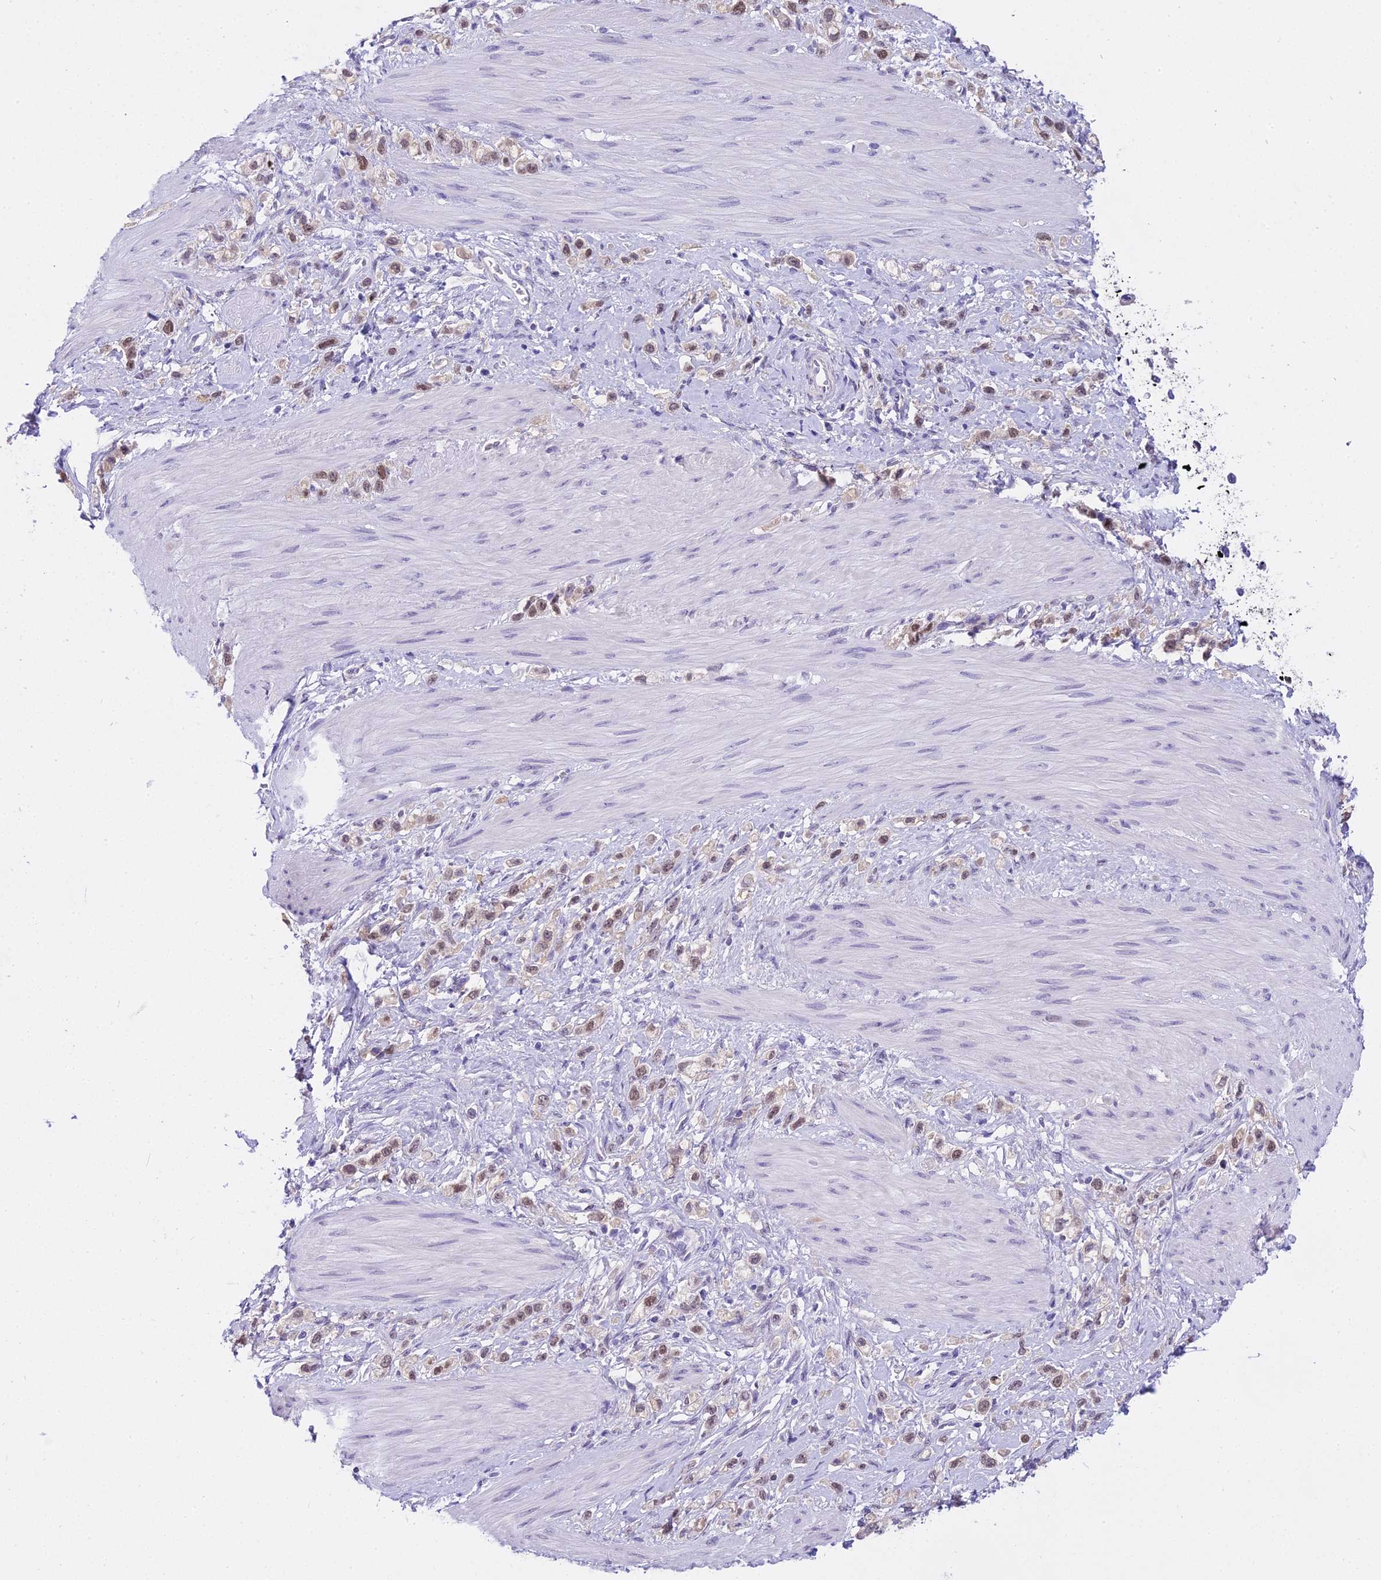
{"staining": {"intensity": "moderate", "quantity": ">75%", "location": "nuclear"}, "tissue": "stomach cancer", "cell_type": "Tumor cells", "image_type": "cancer", "snomed": [{"axis": "morphology", "description": "Adenocarcinoma, NOS"}, {"axis": "topography", "description": "Stomach"}], "caption": "A brown stain labels moderate nuclear staining of a protein in stomach cancer tumor cells. The staining was performed using DAB (3,3'-diaminobenzidine) to visualize the protein expression in brown, while the nuclei were stained in blue with hematoxylin (Magnification: 20x).", "gene": "MAT2A", "patient": {"sex": "female", "age": 65}}